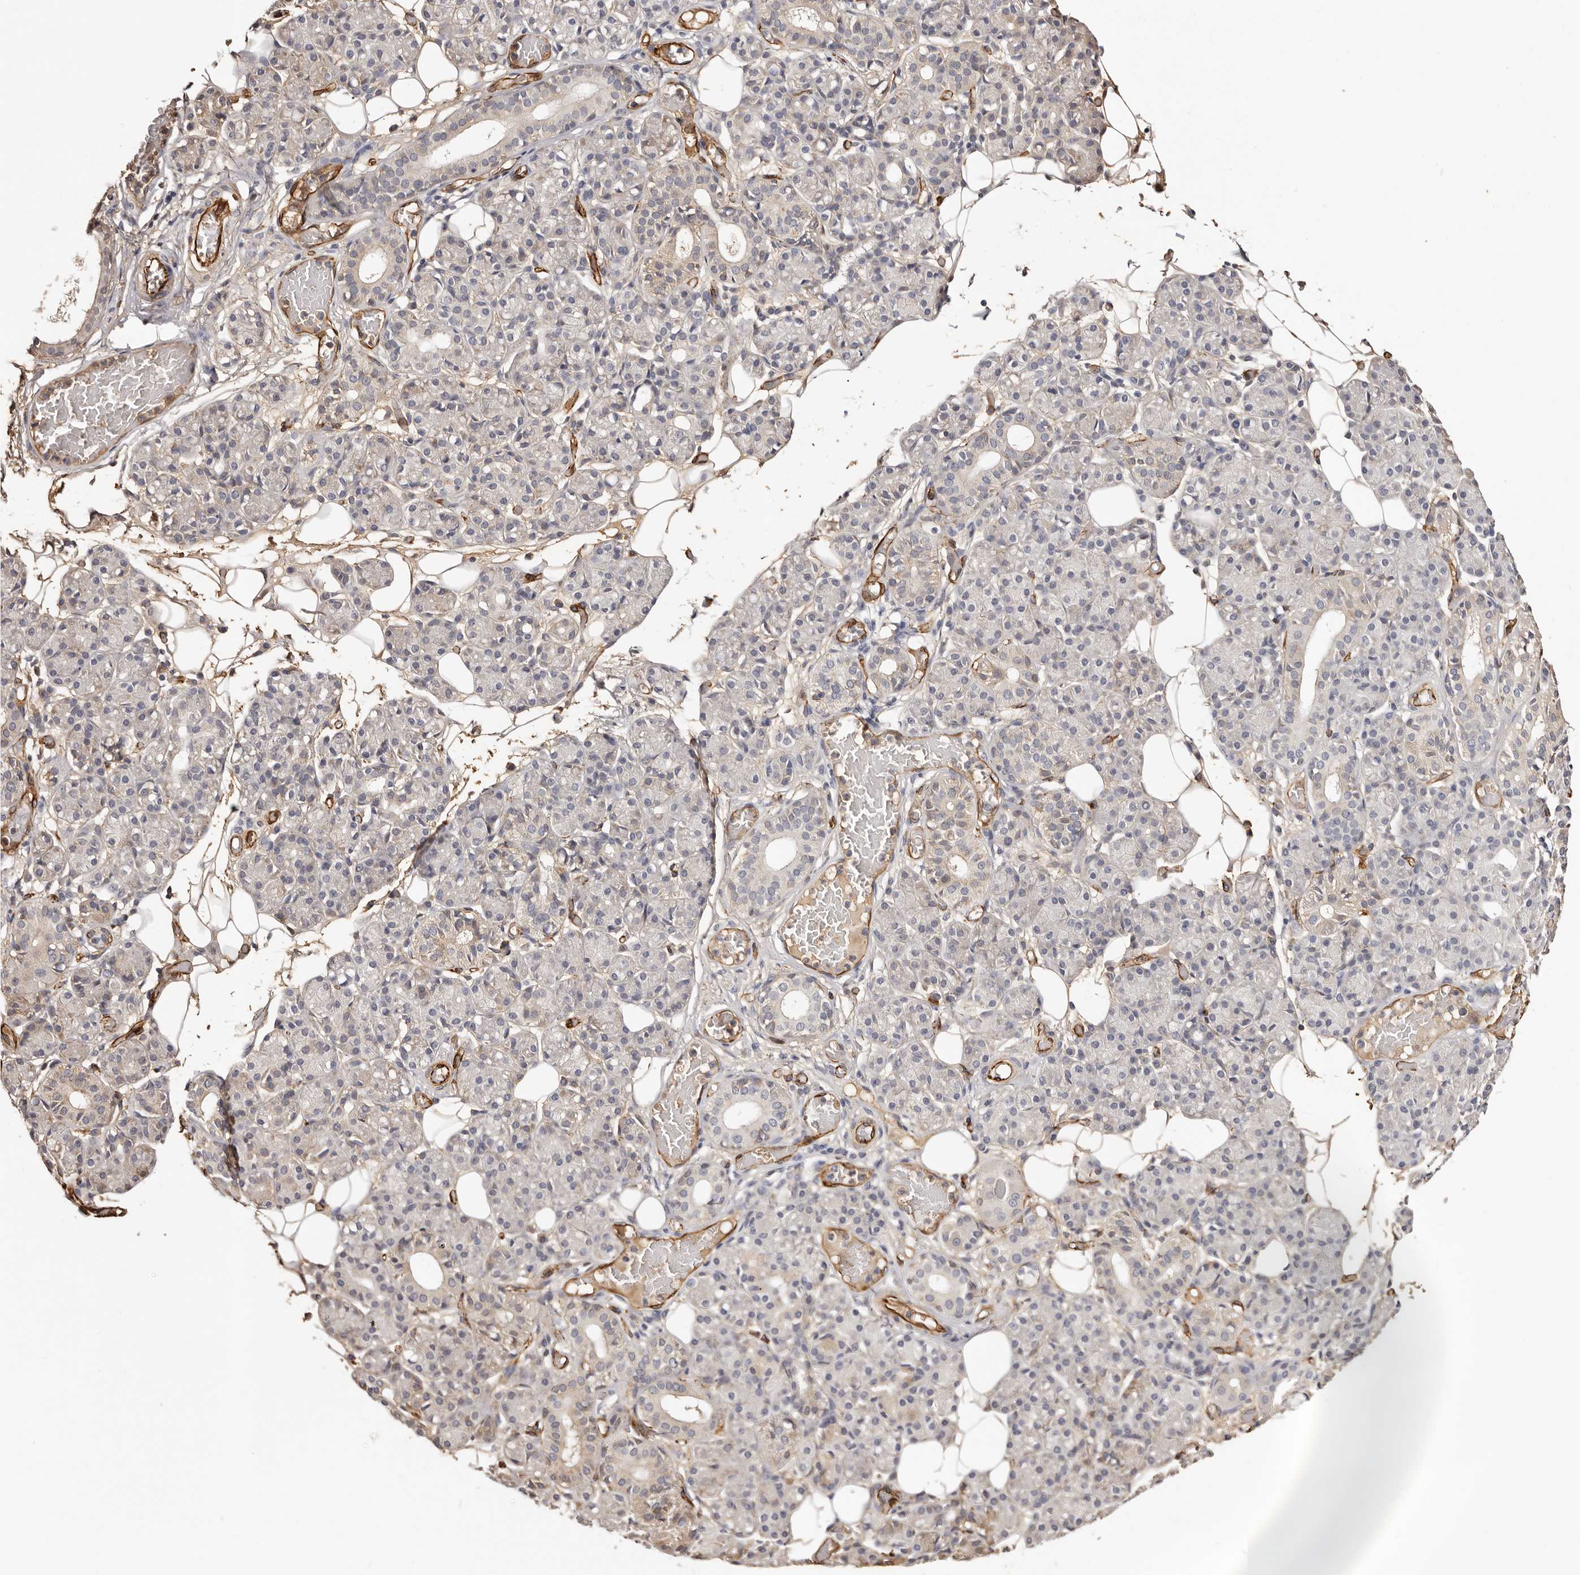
{"staining": {"intensity": "weak", "quantity": "<25%", "location": "cytoplasmic/membranous"}, "tissue": "salivary gland", "cell_type": "Glandular cells", "image_type": "normal", "snomed": [{"axis": "morphology", "description": "Normal tissue, NOS"}, {"axis": "topography", "description": "Salivary gland"}], "caption": "DAB (3,3'-diaminobenzidine) immunohistochemical staining of benign human salivary gland reveals no significant positivity in glandular cells. (Stains: DAB (3,3'-diaminobenzidine) IHC with hematoxylin counter stain, Microscopy: brightfield microscopy at high magnification).", "gene": "ZNF557", "patient": {"sex": "male", "age": 63}}